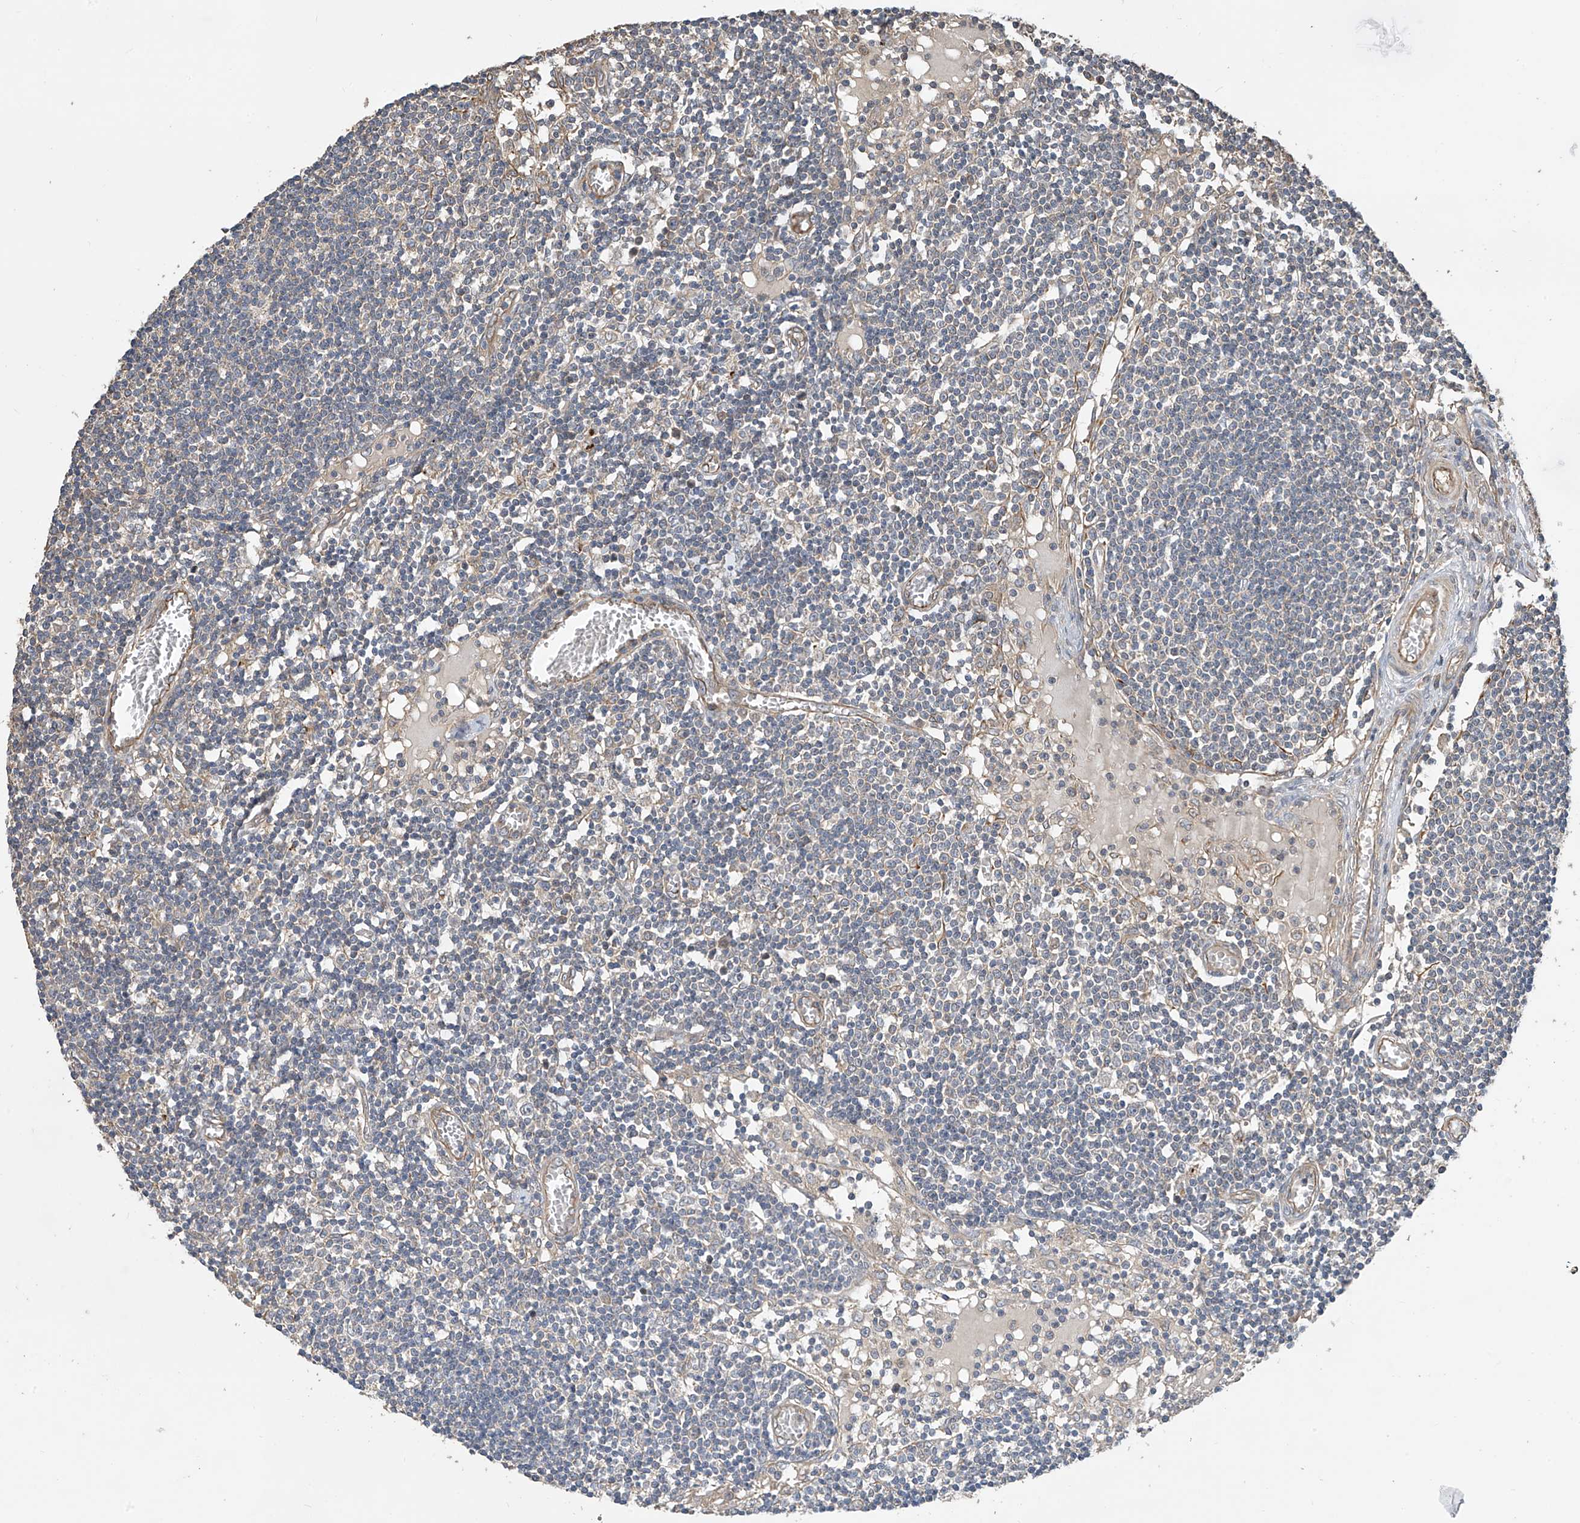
{"staining": {"intensity": "negative", "quantity": "none", "location": "none"}, "tissue": "lymph node", "cell_type": "Germinal center cells", "image_type": "normal", "snomed": [{"axis": "morphology", "description": "Normal tissue, NOS"}, {"axis": "topography", "description": "Lymph node"}], "caption": "Benign lymph node was stained to show a protein in brown. There is no significant positivity in germinal center cells.", "gene": "PHACTR4", "patient": {"sex": "female", "age": 11}}